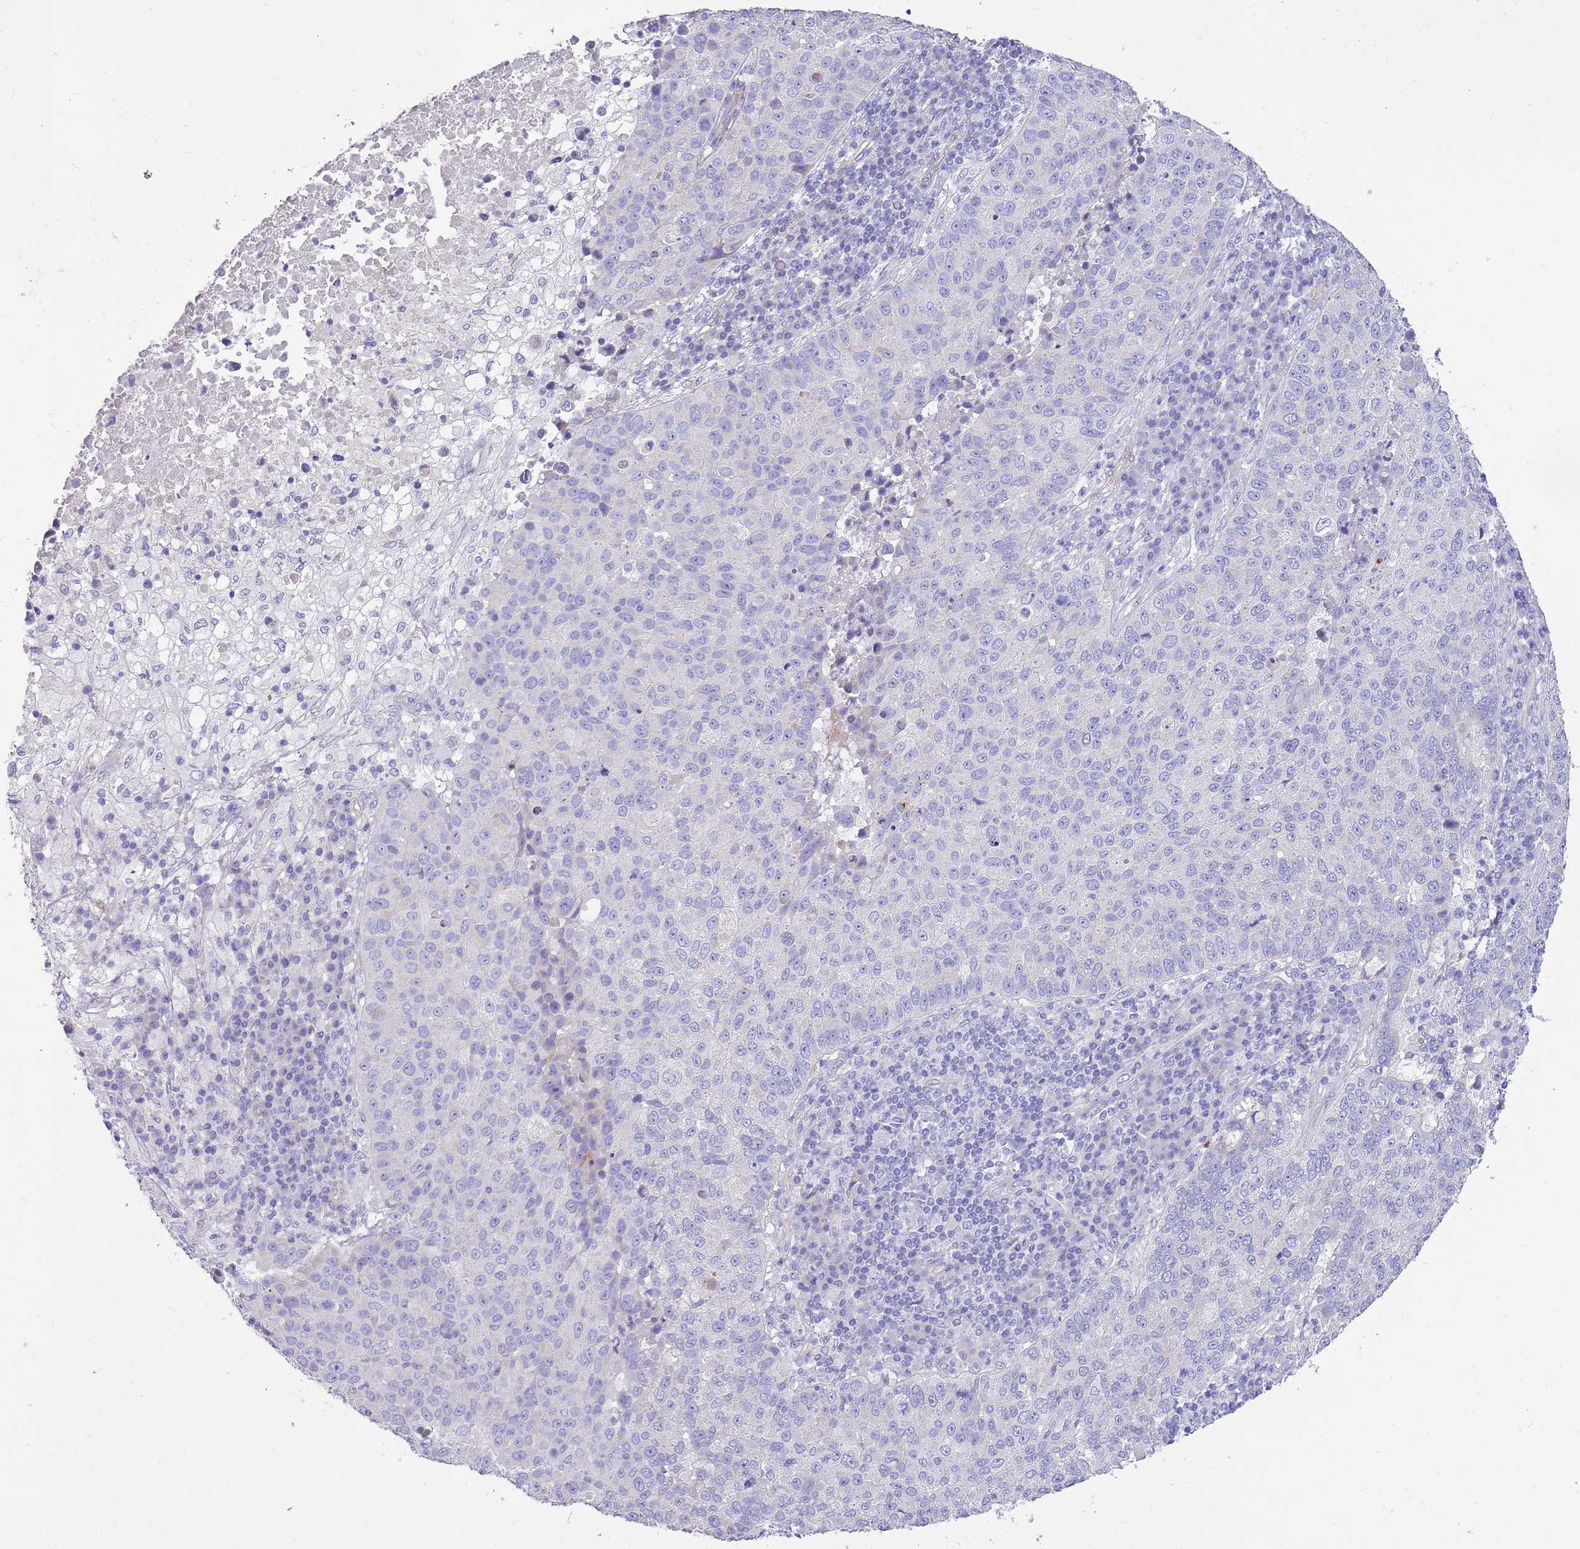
{"staining": {"intensity": "negative", "quantity": "none", "location": "none"}, "tissue": "lung cancer", "cell_type": "Tumor cells", "image_type": "cancer", "snomed": [{"axis": "morphology", "description": "Squamous cell carcinoma, NOS"}, {"axis": "topography", "description": "Lung"}], "caption": "The immunohistochemistry (IHC) micrograph has no significant staining in tumor cells of lung cancer (squamous cell carcinoma) tissue.", "gene": "SERINC3", "patient": {"sex": "male", "age": 73}}